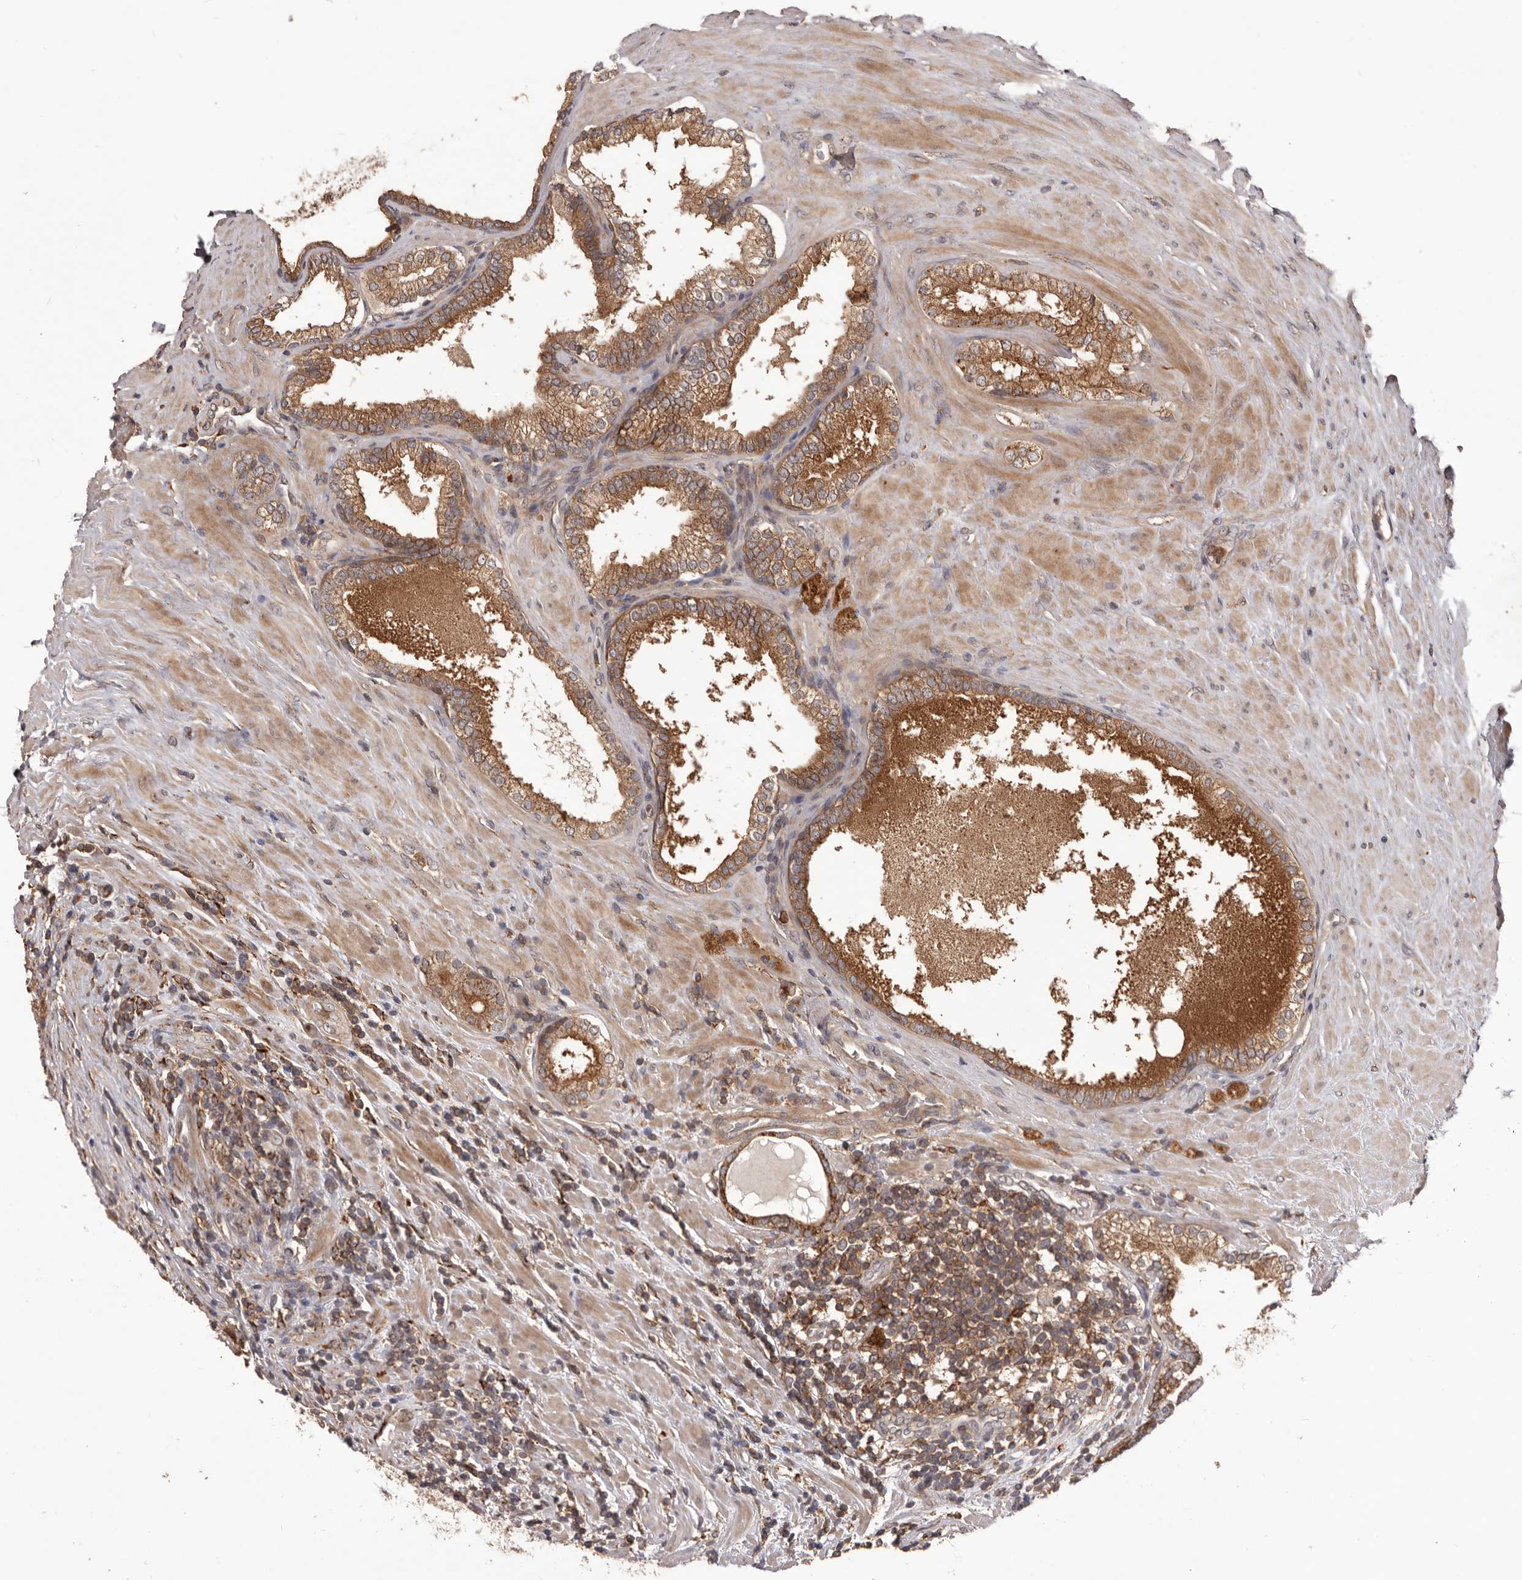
{"staining": {"intensity": "moderate", "quantity": ">75%", "location": "cytoplasmic/membranous"}, "tissue": "prostate cancer", "cell_type": "Tumor cells", "image_type": "cancer", "snomed": [{"axis": "morphology", "description": "Adenocarcinoma, High grade"}, {"axis": "topography", "description": "Prostate"}], "caption": "A medium amount of moderate cytoplasmic/membranous expression is seen in about >75% of tumor cells in prostate high-grade adenocarcinoma tissue. (IHC, brightfield microscopy, high magnification).", "gene": "GLIPR2", "patient": {"sex": "male", "age": 73}}